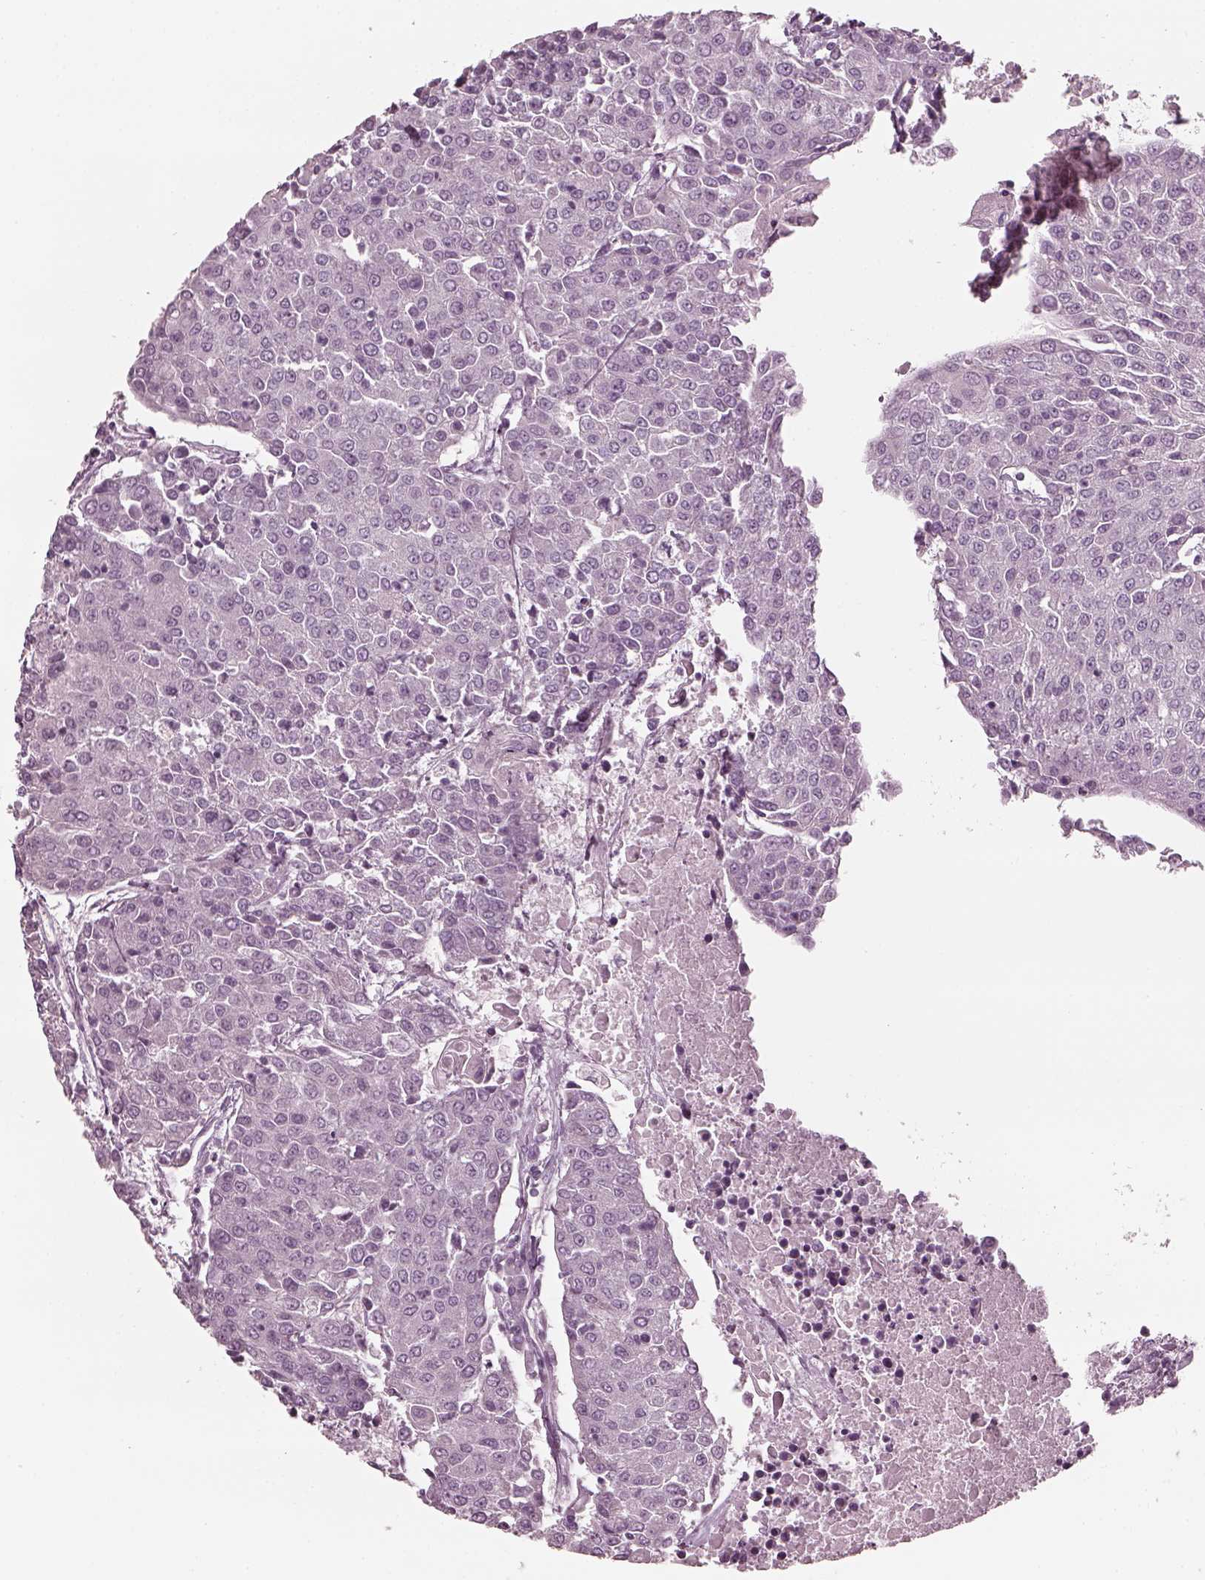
{"staining": {"intensity": "negative", "quantity": "none", "location": "none"}, "tissue": "urothelial cancer", "cell_type": "Tumor cells", "image_type": "cancer", "snomed": [{"axis": "morphology", "description": "Urothelial carcinoma, High grade"}, {"axis": "topography", "description": "Urinary bladder"}], "caption": "DAB immunohistochemical staining of high-grade urothelial carcinoma displays no significant expression in tumor cells.", "gene": "CNTN1", "patient": {"sex": "female", "age": 85}}